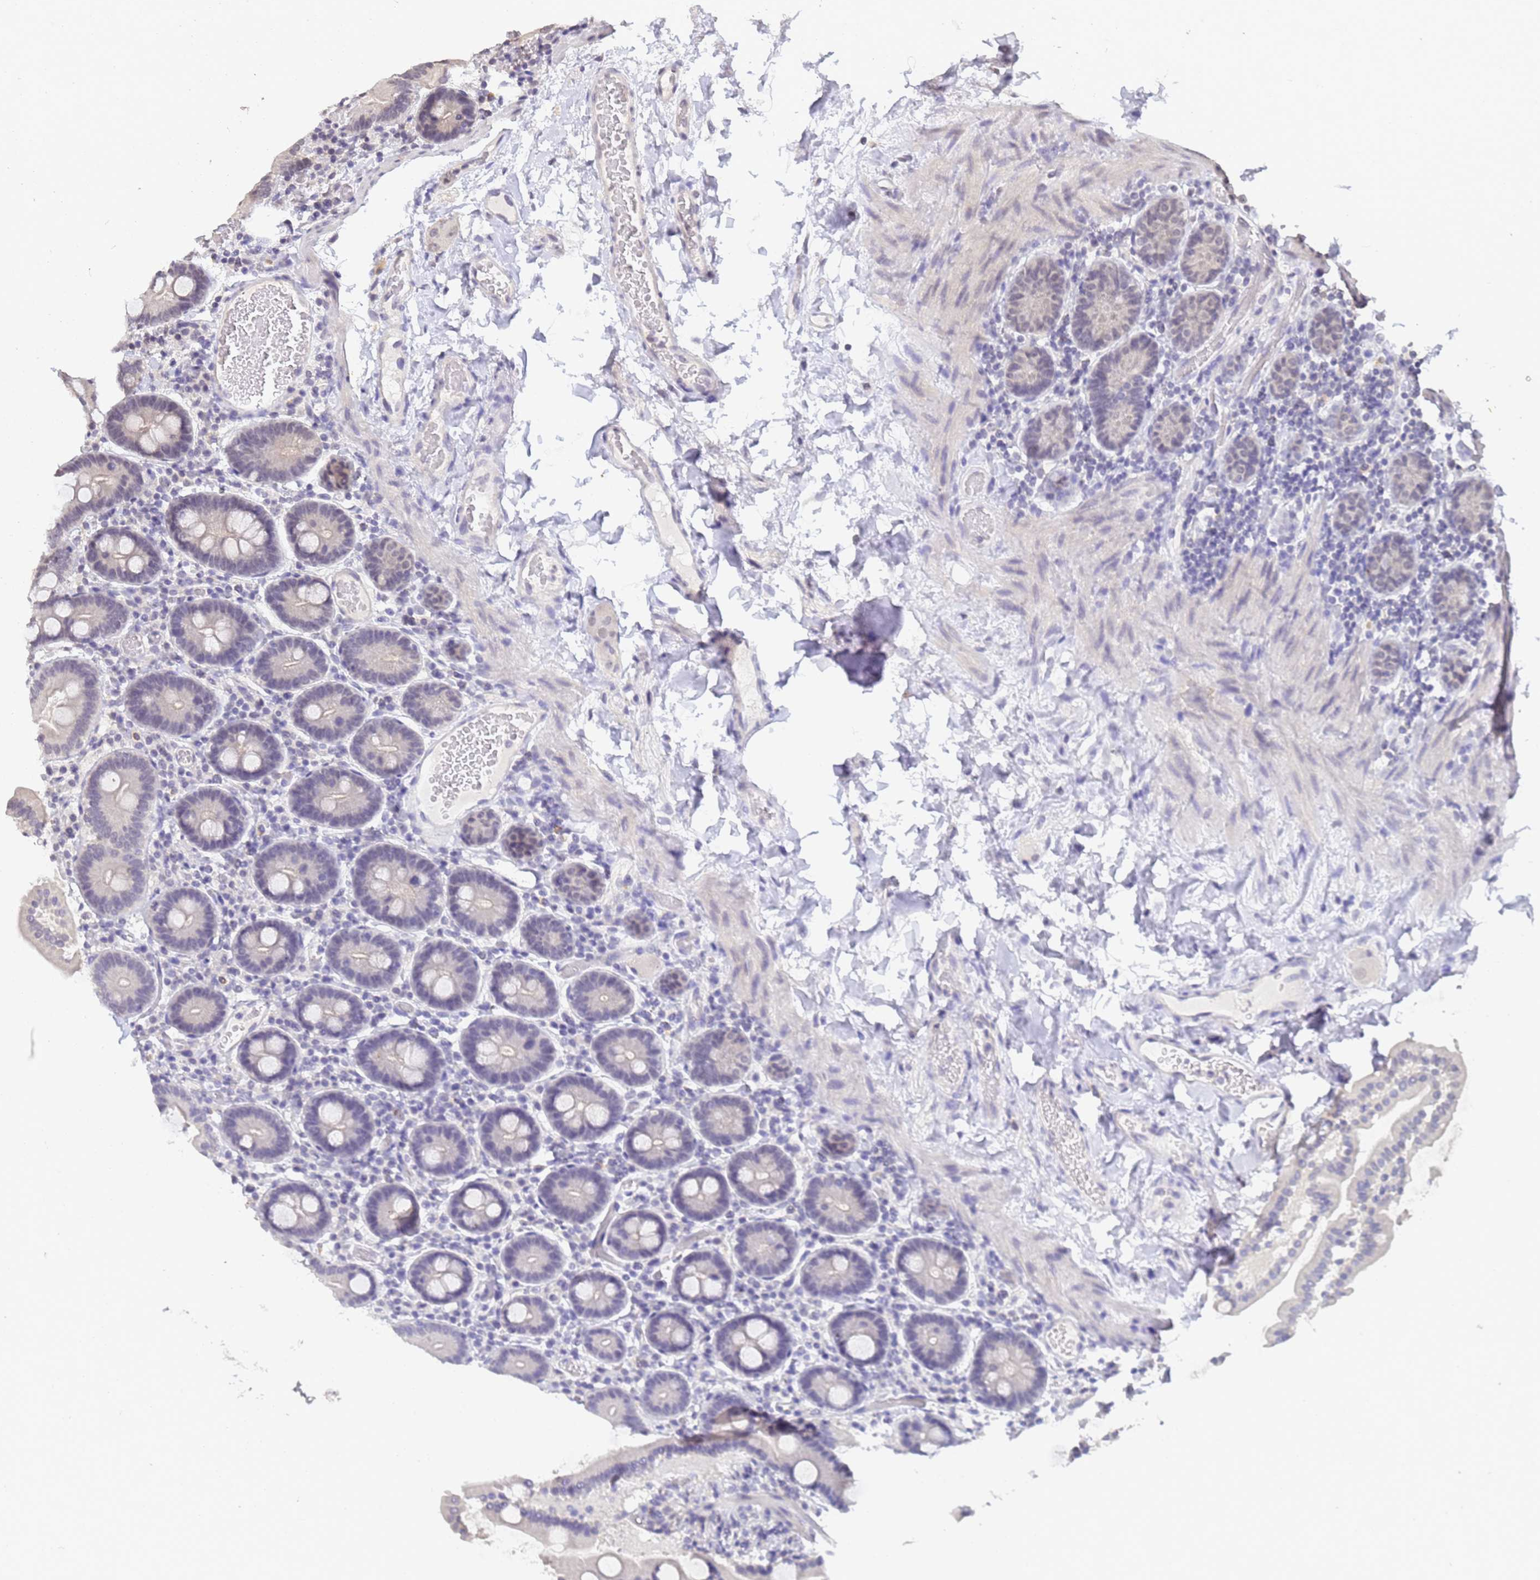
{"staining": {"intensity": "negative", "quantity": "none", "location": "none"}, "tissue": "duodenum", "cell_type": "Glandular cells", "image_type": "normal", "snomed": [{"axis": "morphology", "description": "Normal tissue, NOS"}, {"axis": "topography", "description": "Duodenum"}], "caption": "Glandular cells are negative for brown protein staining in benign duodenum.", "gene": "MYL7", "patient": {"sex": "male", "age": 55}}